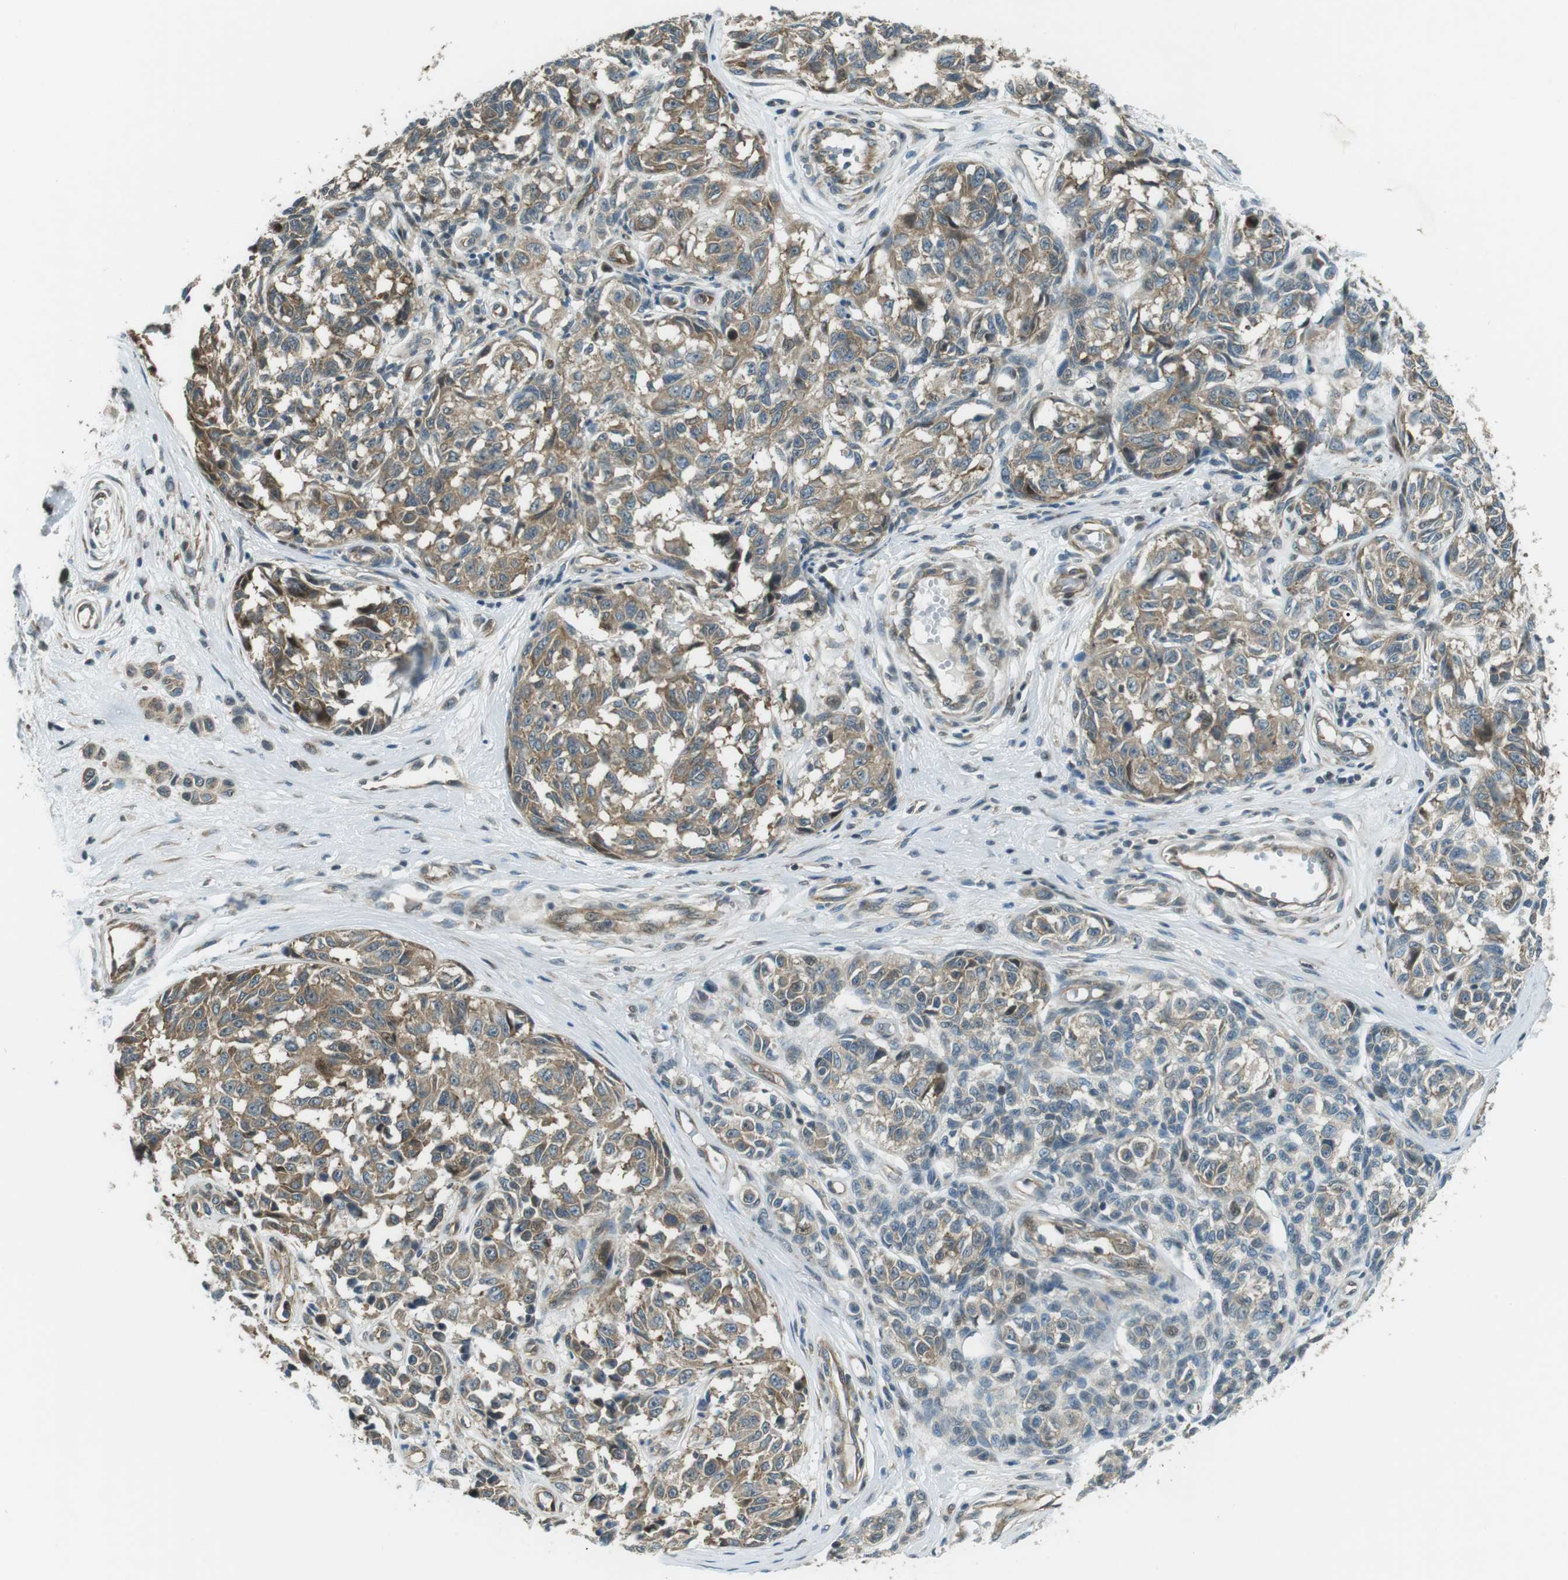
{"staining": {"intensity": "moderate", "quantity": ">75%", "location": "cytoplasmic/membranous"}, "tissue": "melanoma", "cell_type": "Tumor cells", "image_type": "cancer", "snomed": [{"axis": "morphology", "description": "Malignant melanoma, NOS"}, {"axis": "topography", "description": "Skin"}], "caption": "DAB immunohistochemical staining of melanoma displays moderate cytoplasmic/membranous protein positivity in about >75% of tumor cells.", "gene": "TMEM74", "patient": {"sex": "female", "age": 64}}